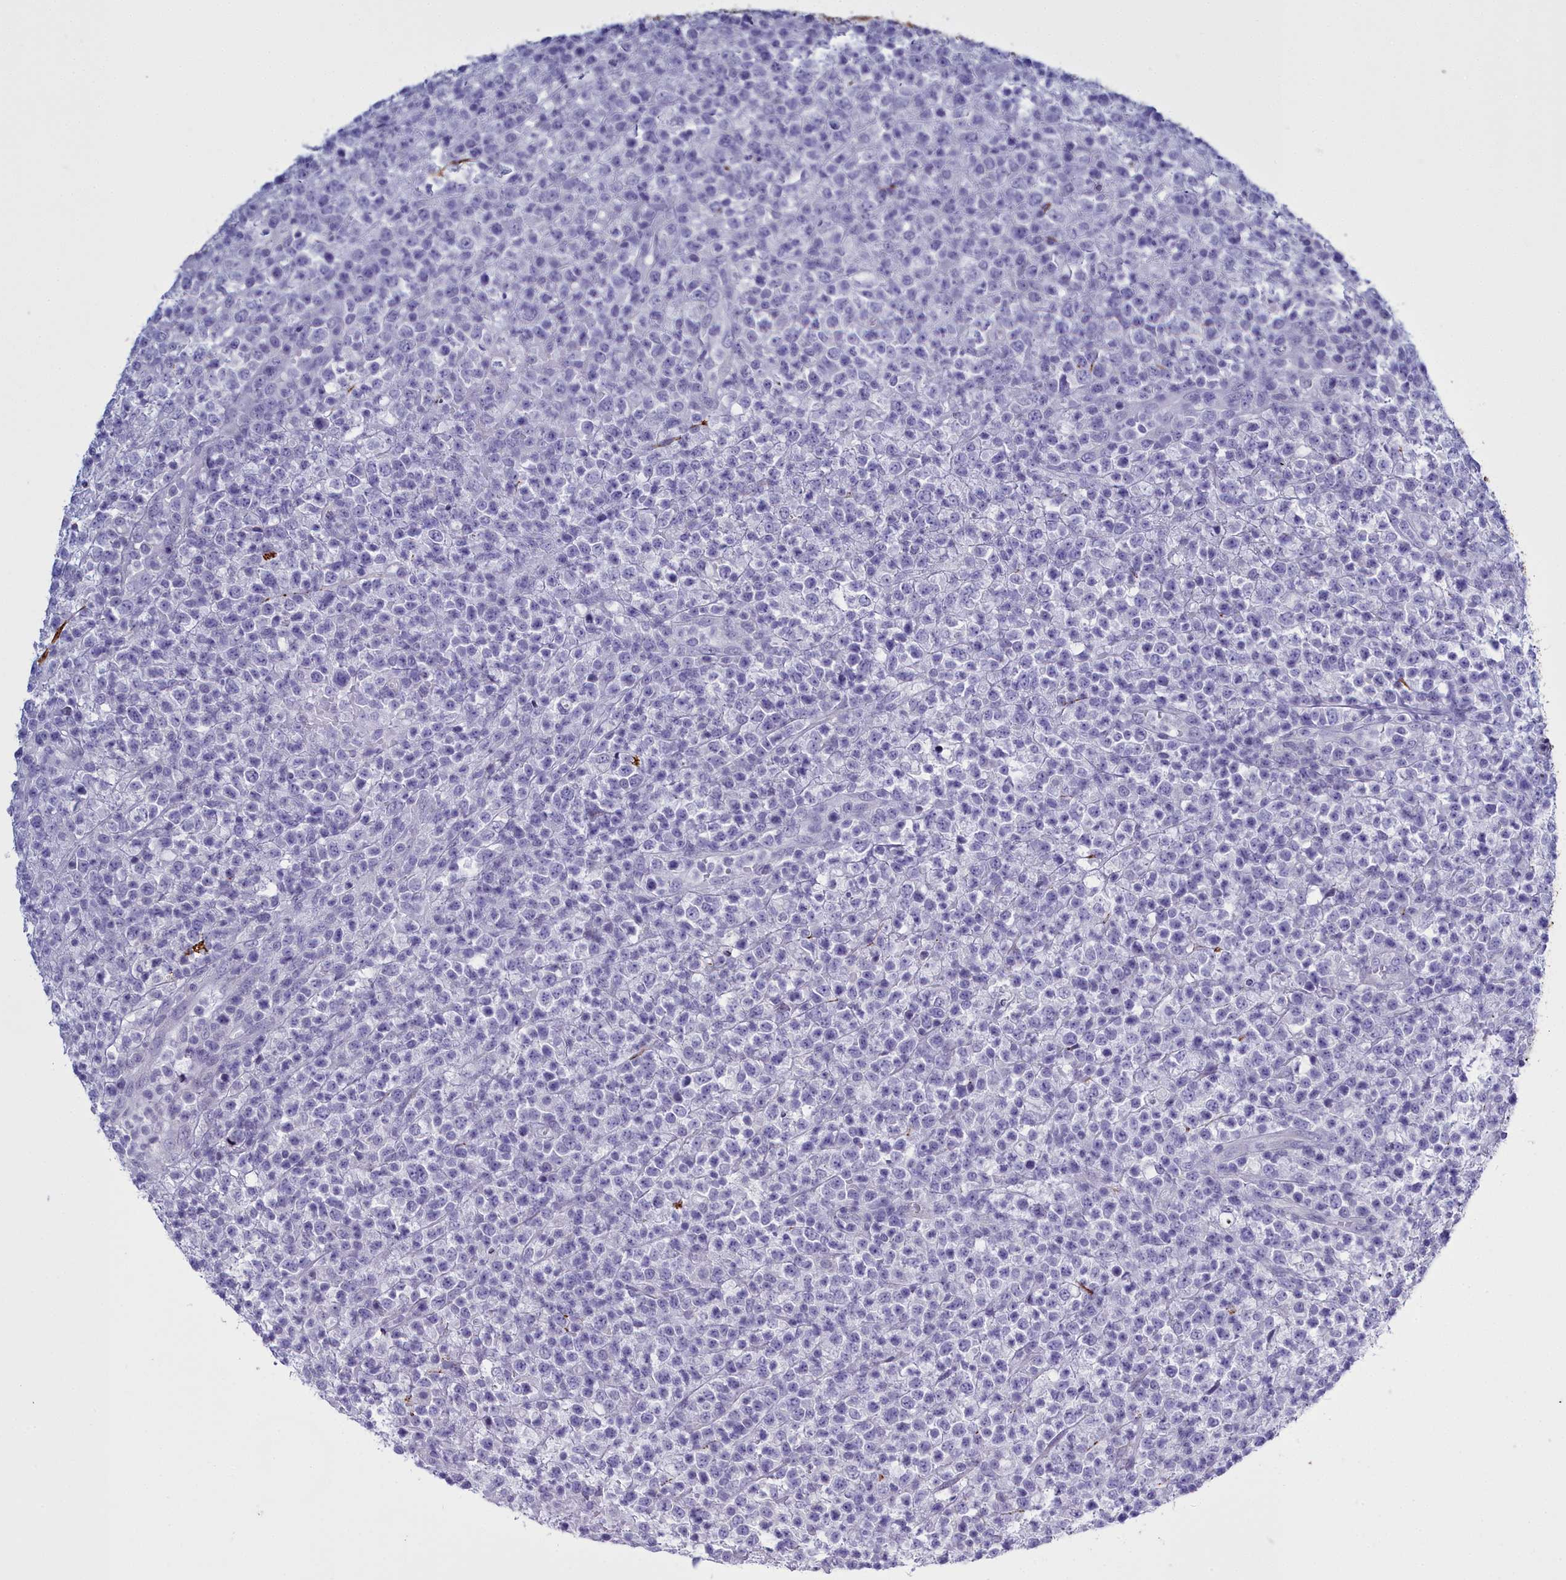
{"staining": {"intensity": "negative", "quantity": "none", "location": "none"}, "tissue": "lymphoma", "cell_type": "Tumor cells", "image_type": "cancer", "snomed": [{"axis": "morphology", "description": "Malignant lymphoma, non-Hodgkin's type, High grade"}, {"axis": "topography", "description": "Colon"}], "caption": "Immunohistochemical staining of human high-grade malignant lymphoma, non-Hodgkin's type exhibits no significant positivity in tumor cells.", "gene": "MAP6", "patient": {"sex": "female", "age": 53}}